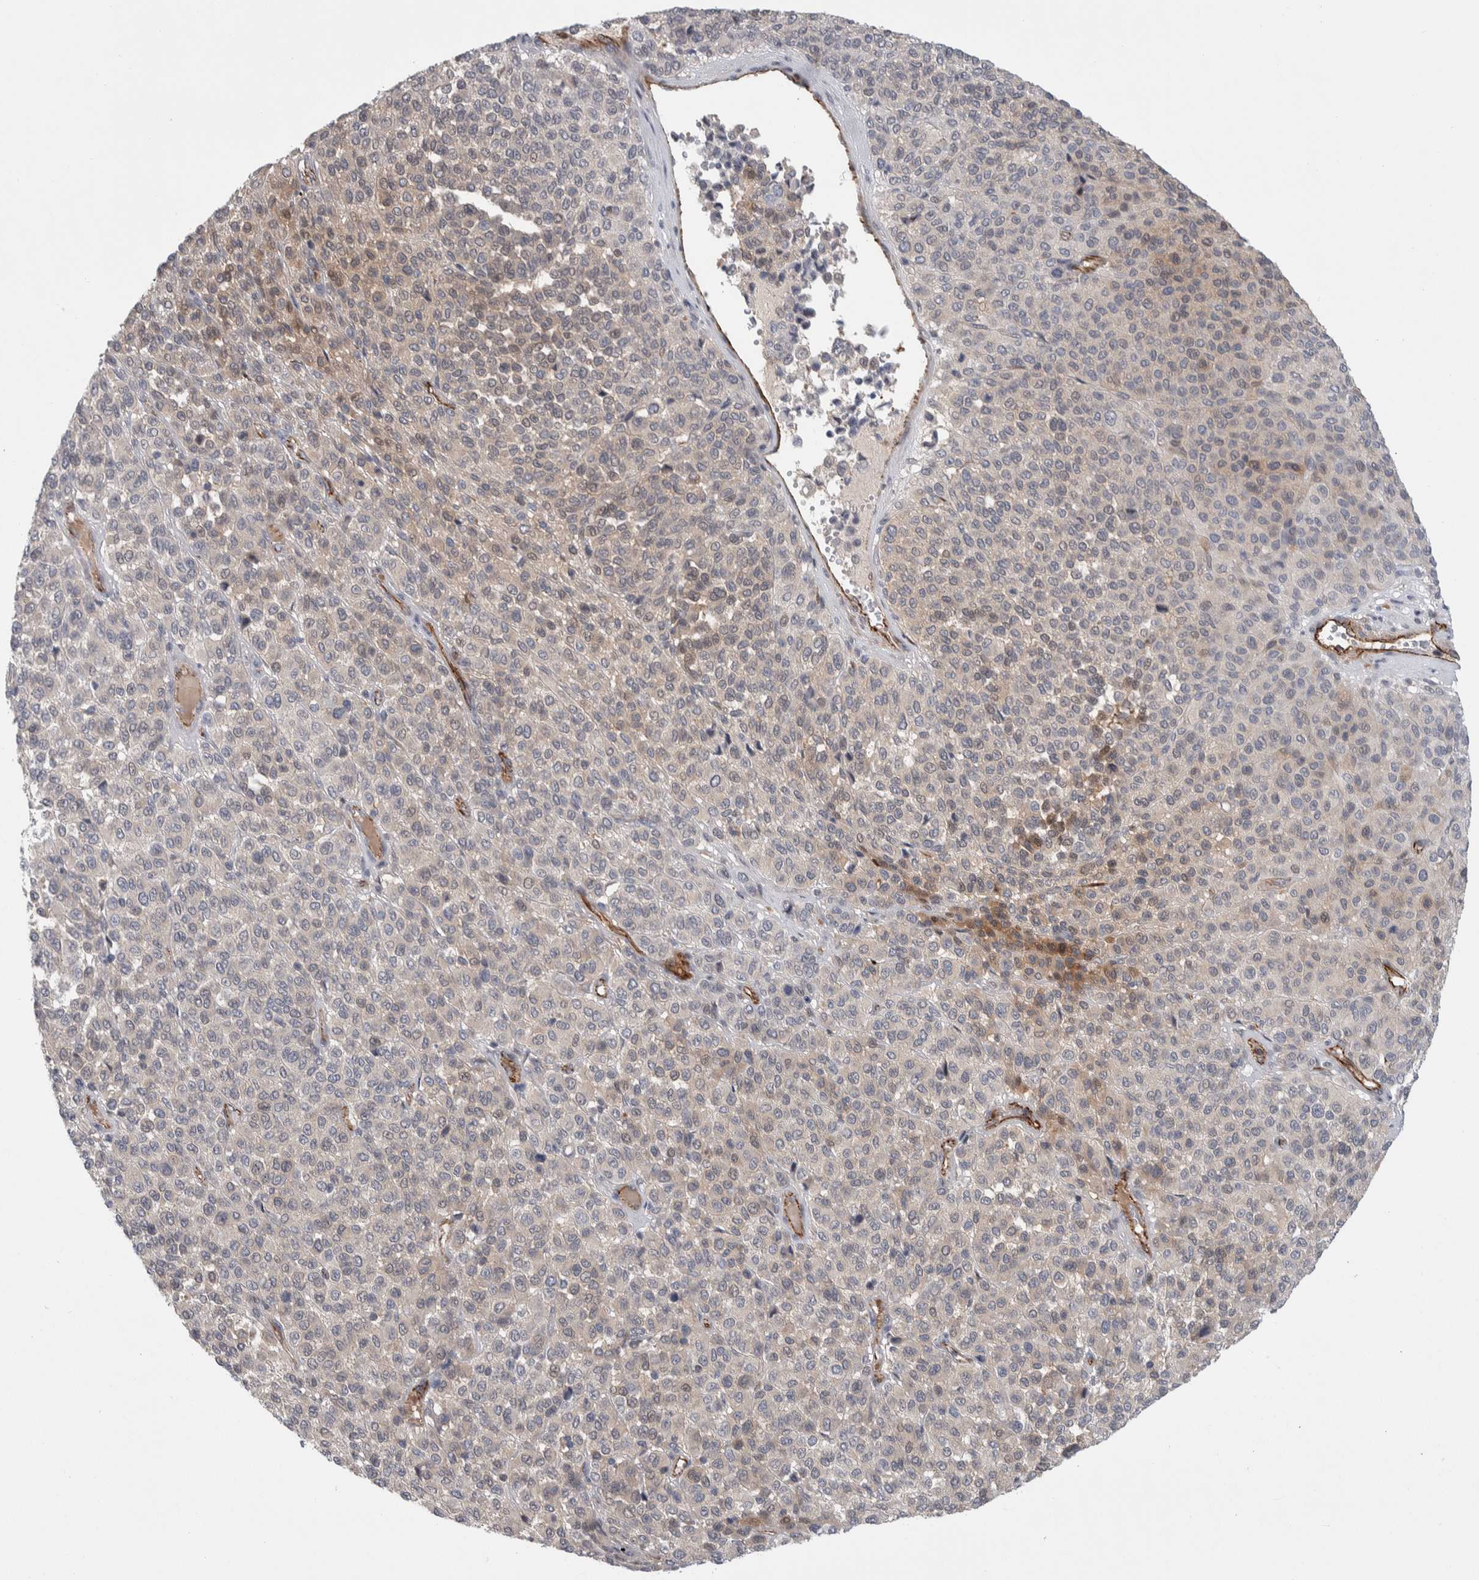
{"staining": {"intensity": "weak", "quantity": "<25%", "location": "cytoplasmic/membranous"}, "tissue": "melanoma", "cell_type": "Tumor cells", "image_type": "cancer", "snomed": [{"axis": "morphology", "description": "Malignant melanoma, Metastatic site"}, {"axis": "topography", "description": "Pancreas"}], "caption": "An immunohistochemistry image of melanoma is shown. There is no staining in tumor cells of melanoma.", "gene": "ZNF862", "patient": {"sex": "female", "age": 30}}